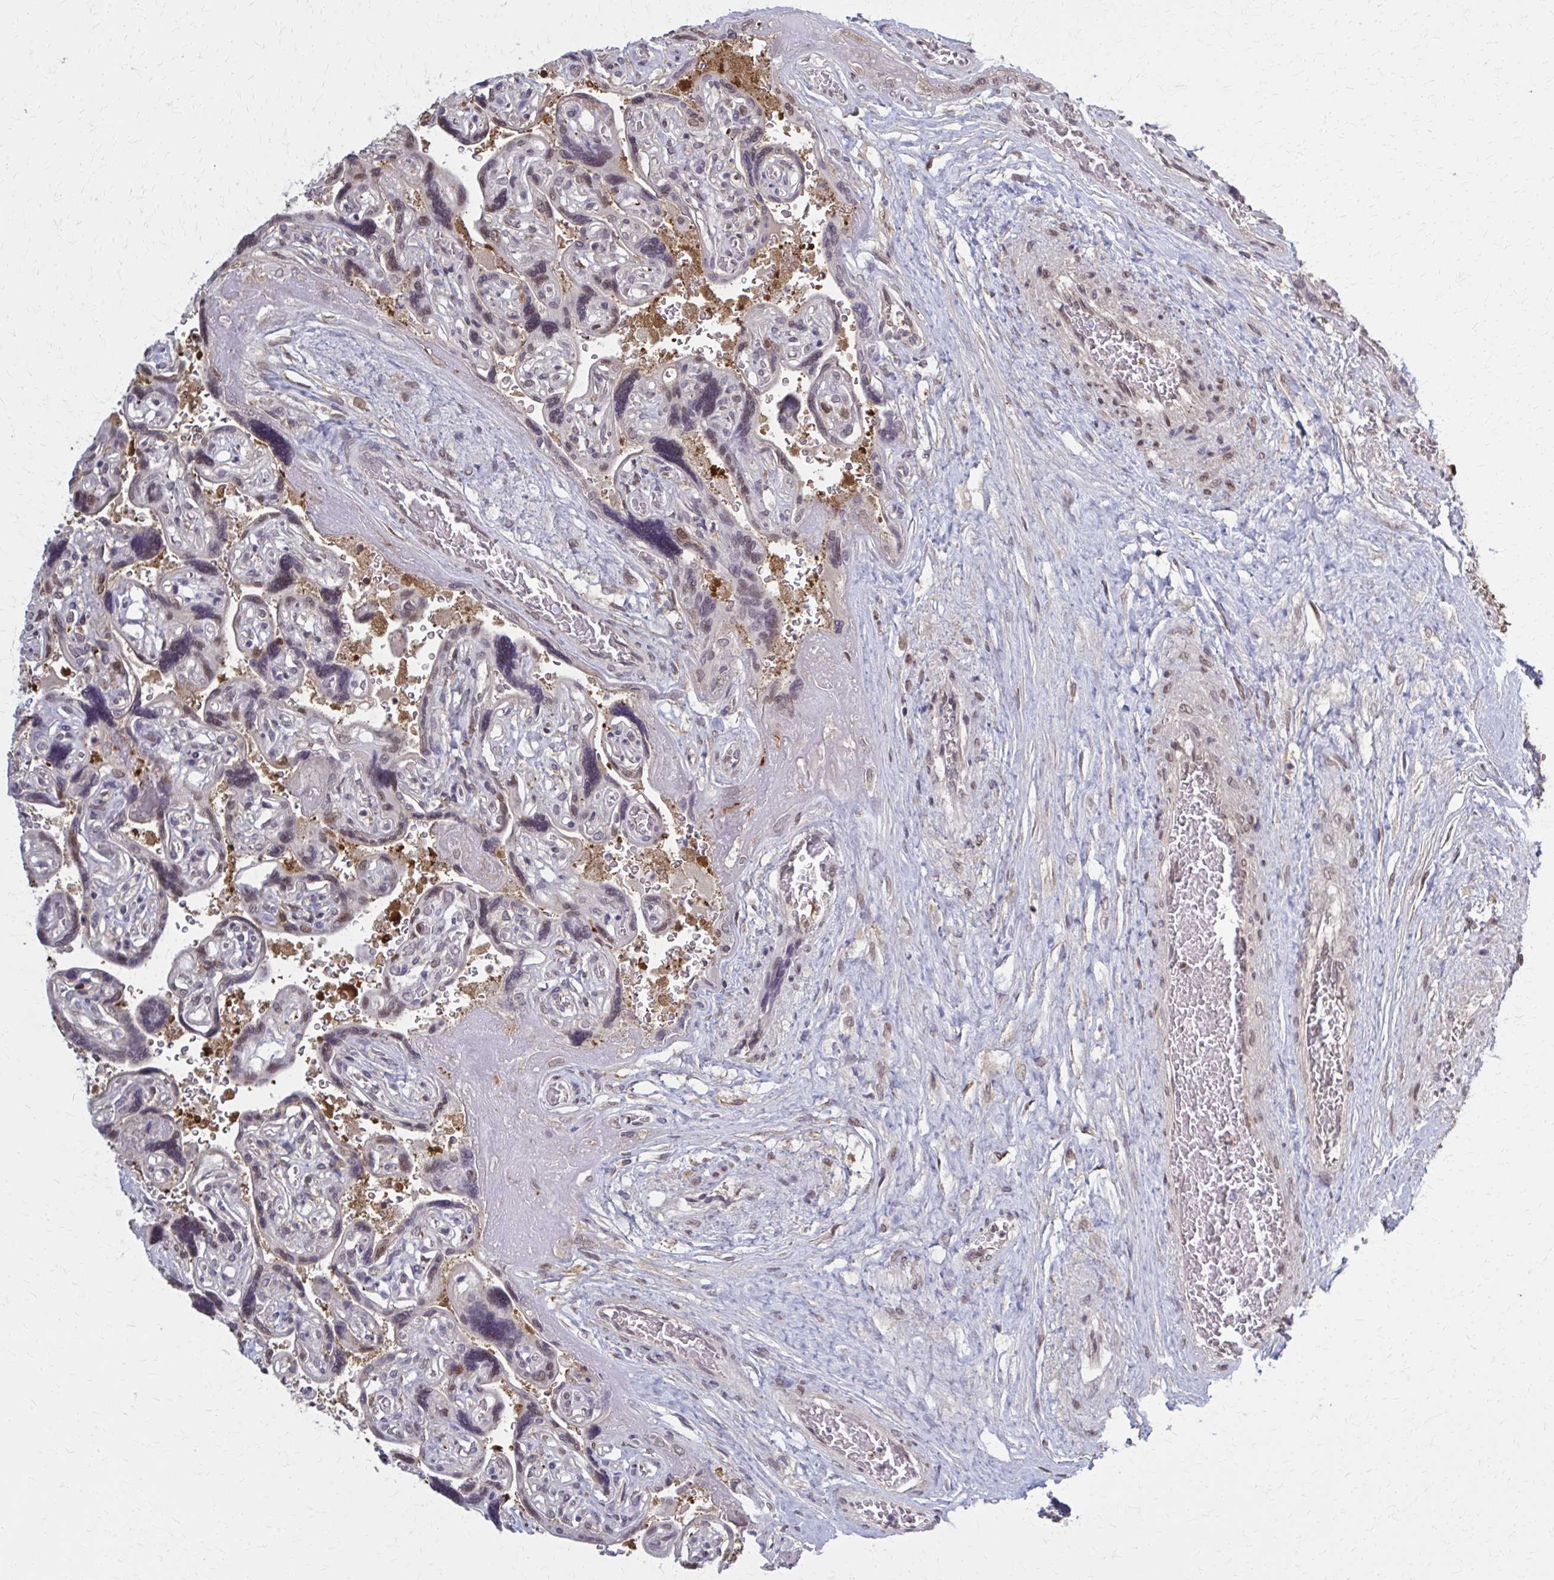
{"staining": {"intensity": "weak", "quantity": ">75%", "location": "nuclear"}, "tissue": "placenta", "cell_type": "Decidual cells", "image_type": "normal", "snomed": [{"axis": "morphology", "description": "Normal tissue, NOS"}, {"axis": "topography", "description": "Placenta"}], "caption": "Weak nuclear staining for a protein is seen in about >75% of decidual cells of normal placenta using immunohistochemistry (IHC).", "gene": "MDH1", "patient": {"sex": "female", "age": 32}}